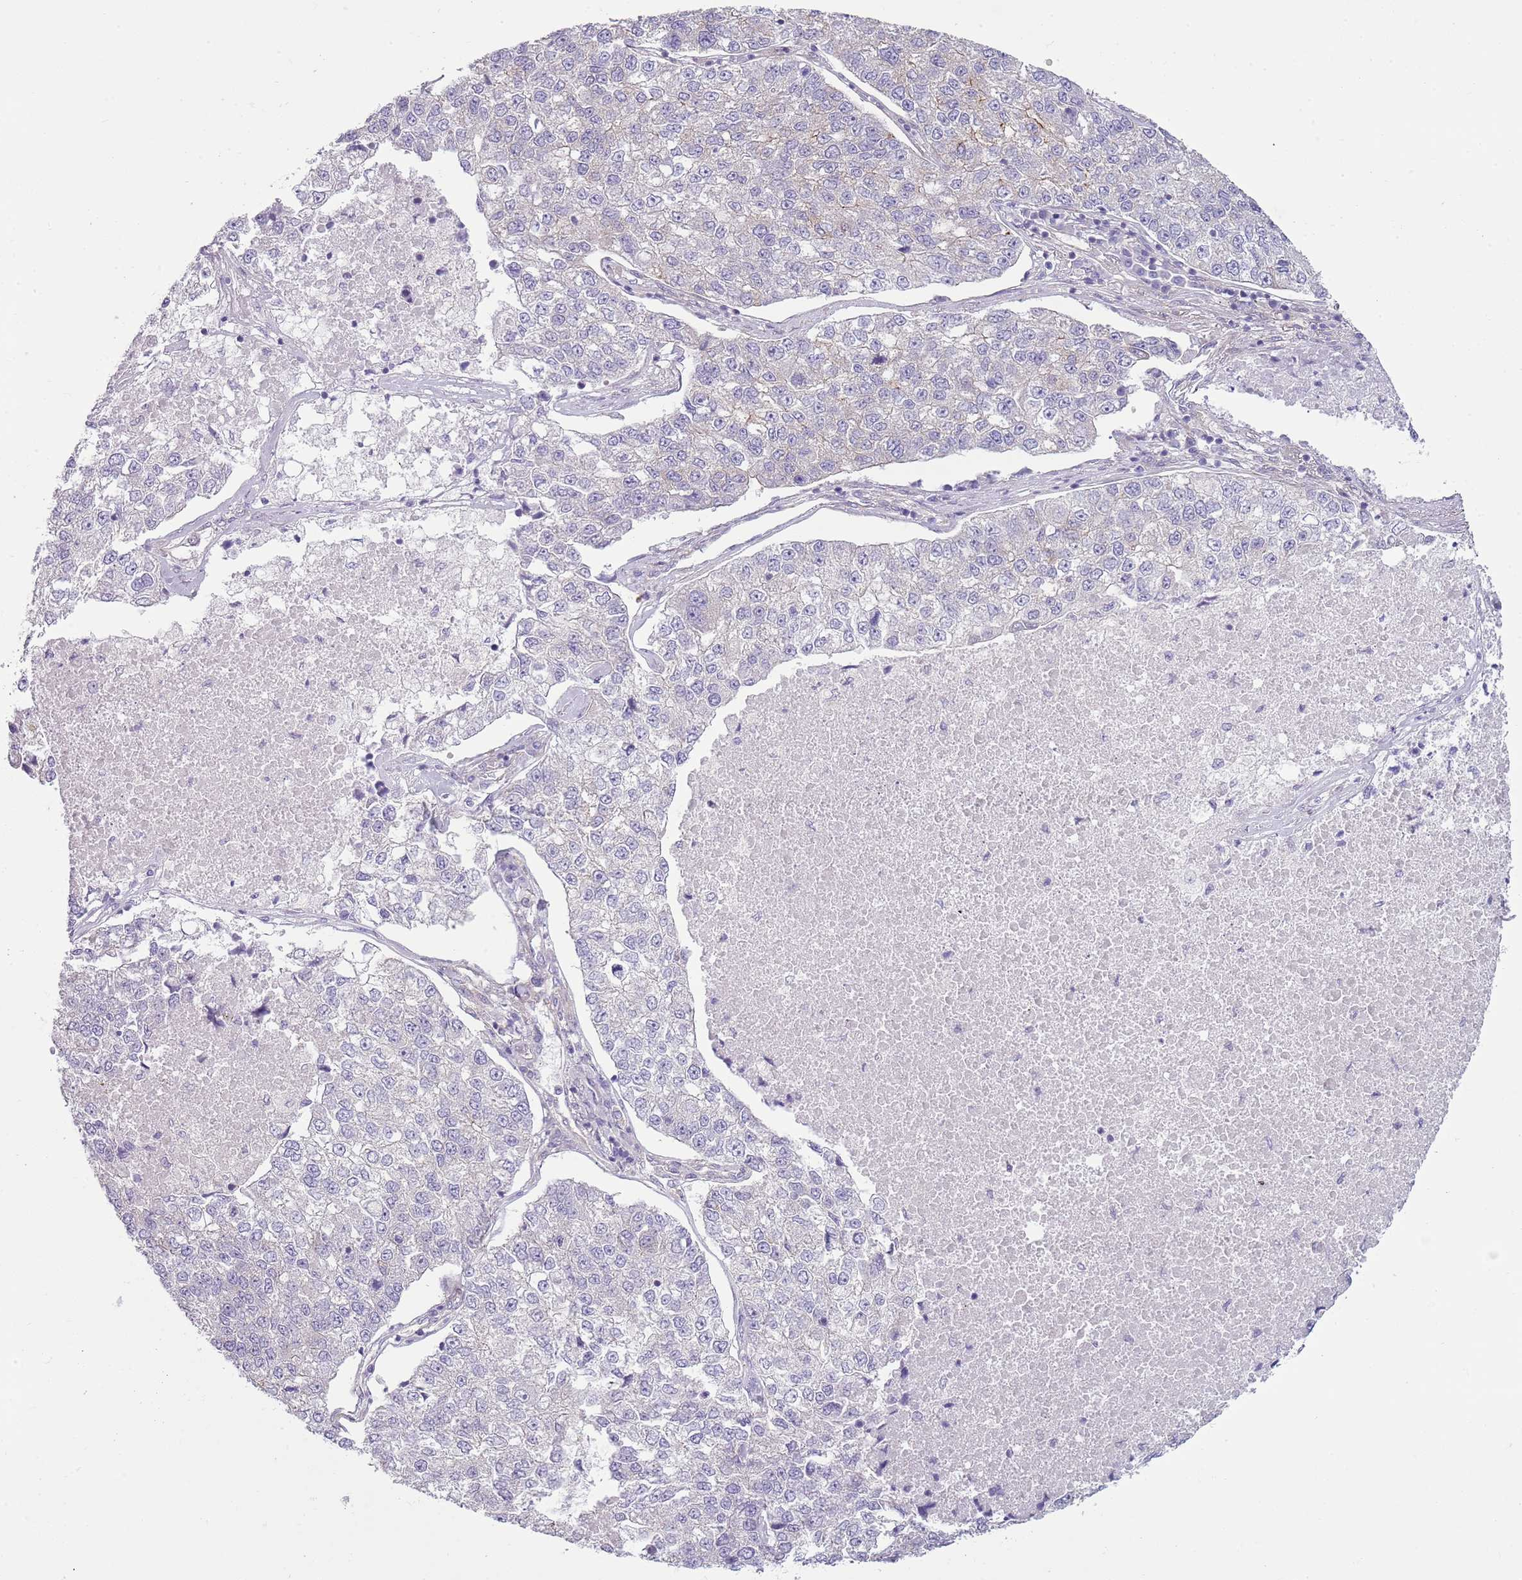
{"staining": {"intensity": "strong", "quantity": "<25%", "location": "cytoplasmic/membranous"}, "tissue": "lung cancer", "cell_type": "Tumor cells", "image_type": "cancer", "snomed": [{"axis": "morphology", "description": "Adenocarcinoma, NOS"}, {"axis": "topography", "description": "Lung"}], "caption": "Strong cytoplasmic/membranous protein positivity is appreciated in approximately <25% of tumor cells in lung cancer.", "gene": "SNX1", "patient": {"sex": "male", "age": 49}}